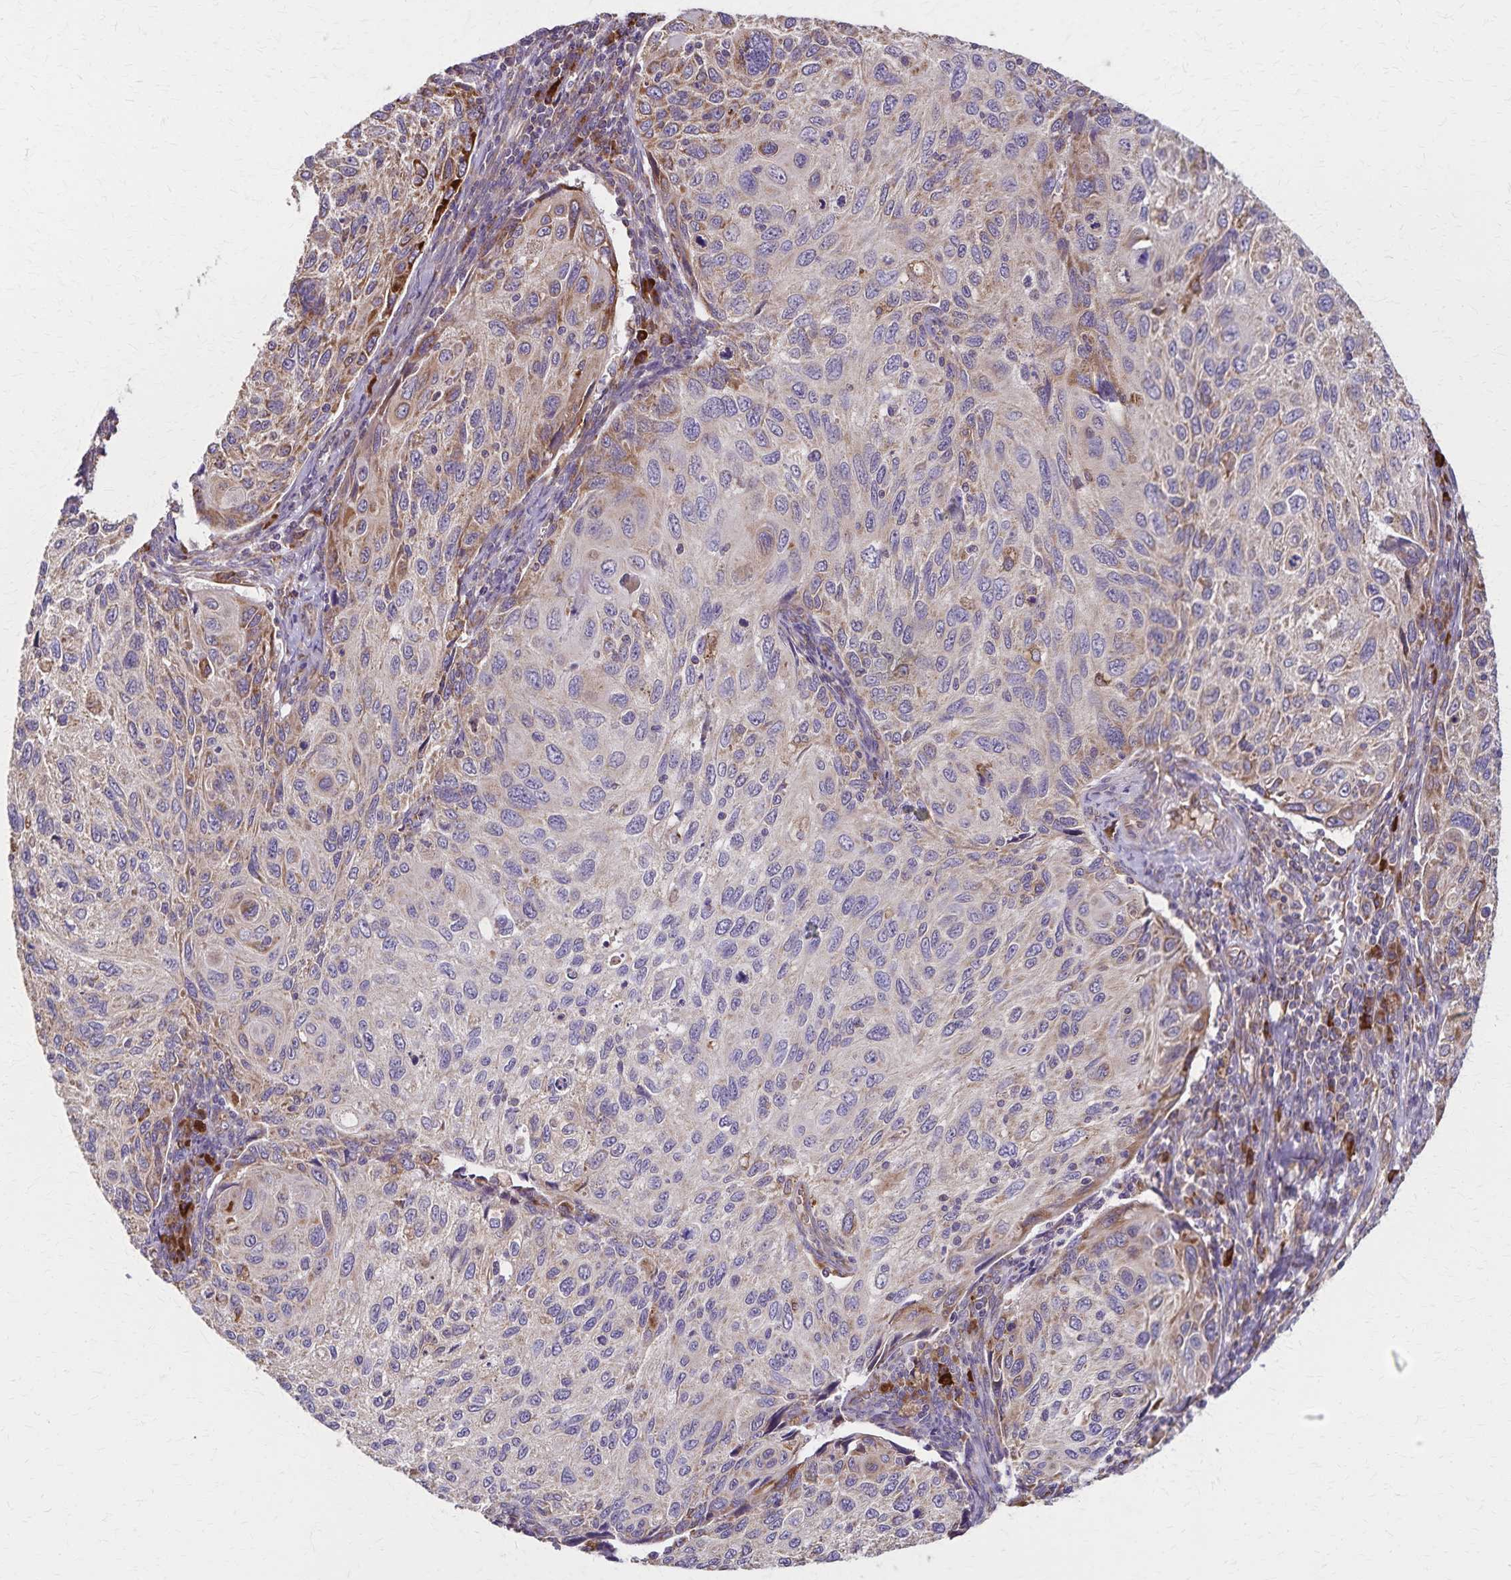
{"staining": {"intensity": "weak", "quantity": "25%-75%", "location": "cytoplasmic/membranous"}, "tissue": "cervical cancer", "cell_type": "Tumor cells", "image_type": "cancer", "snomed": [{"axis": "morphology", "description": "Squamous cell carcinoma, NOS"}, {"axis": "topography", "description": "Cervix"}], "caption": "Brown immunohistochemical staining in human cervical cancer (squamous cell carcinoma) exhibits weak cytoplasmic/membranous staining in about 25%-75% of tumor cells.", "gene": "RNF10", "patient": {"sex": "female", "age": 70}}